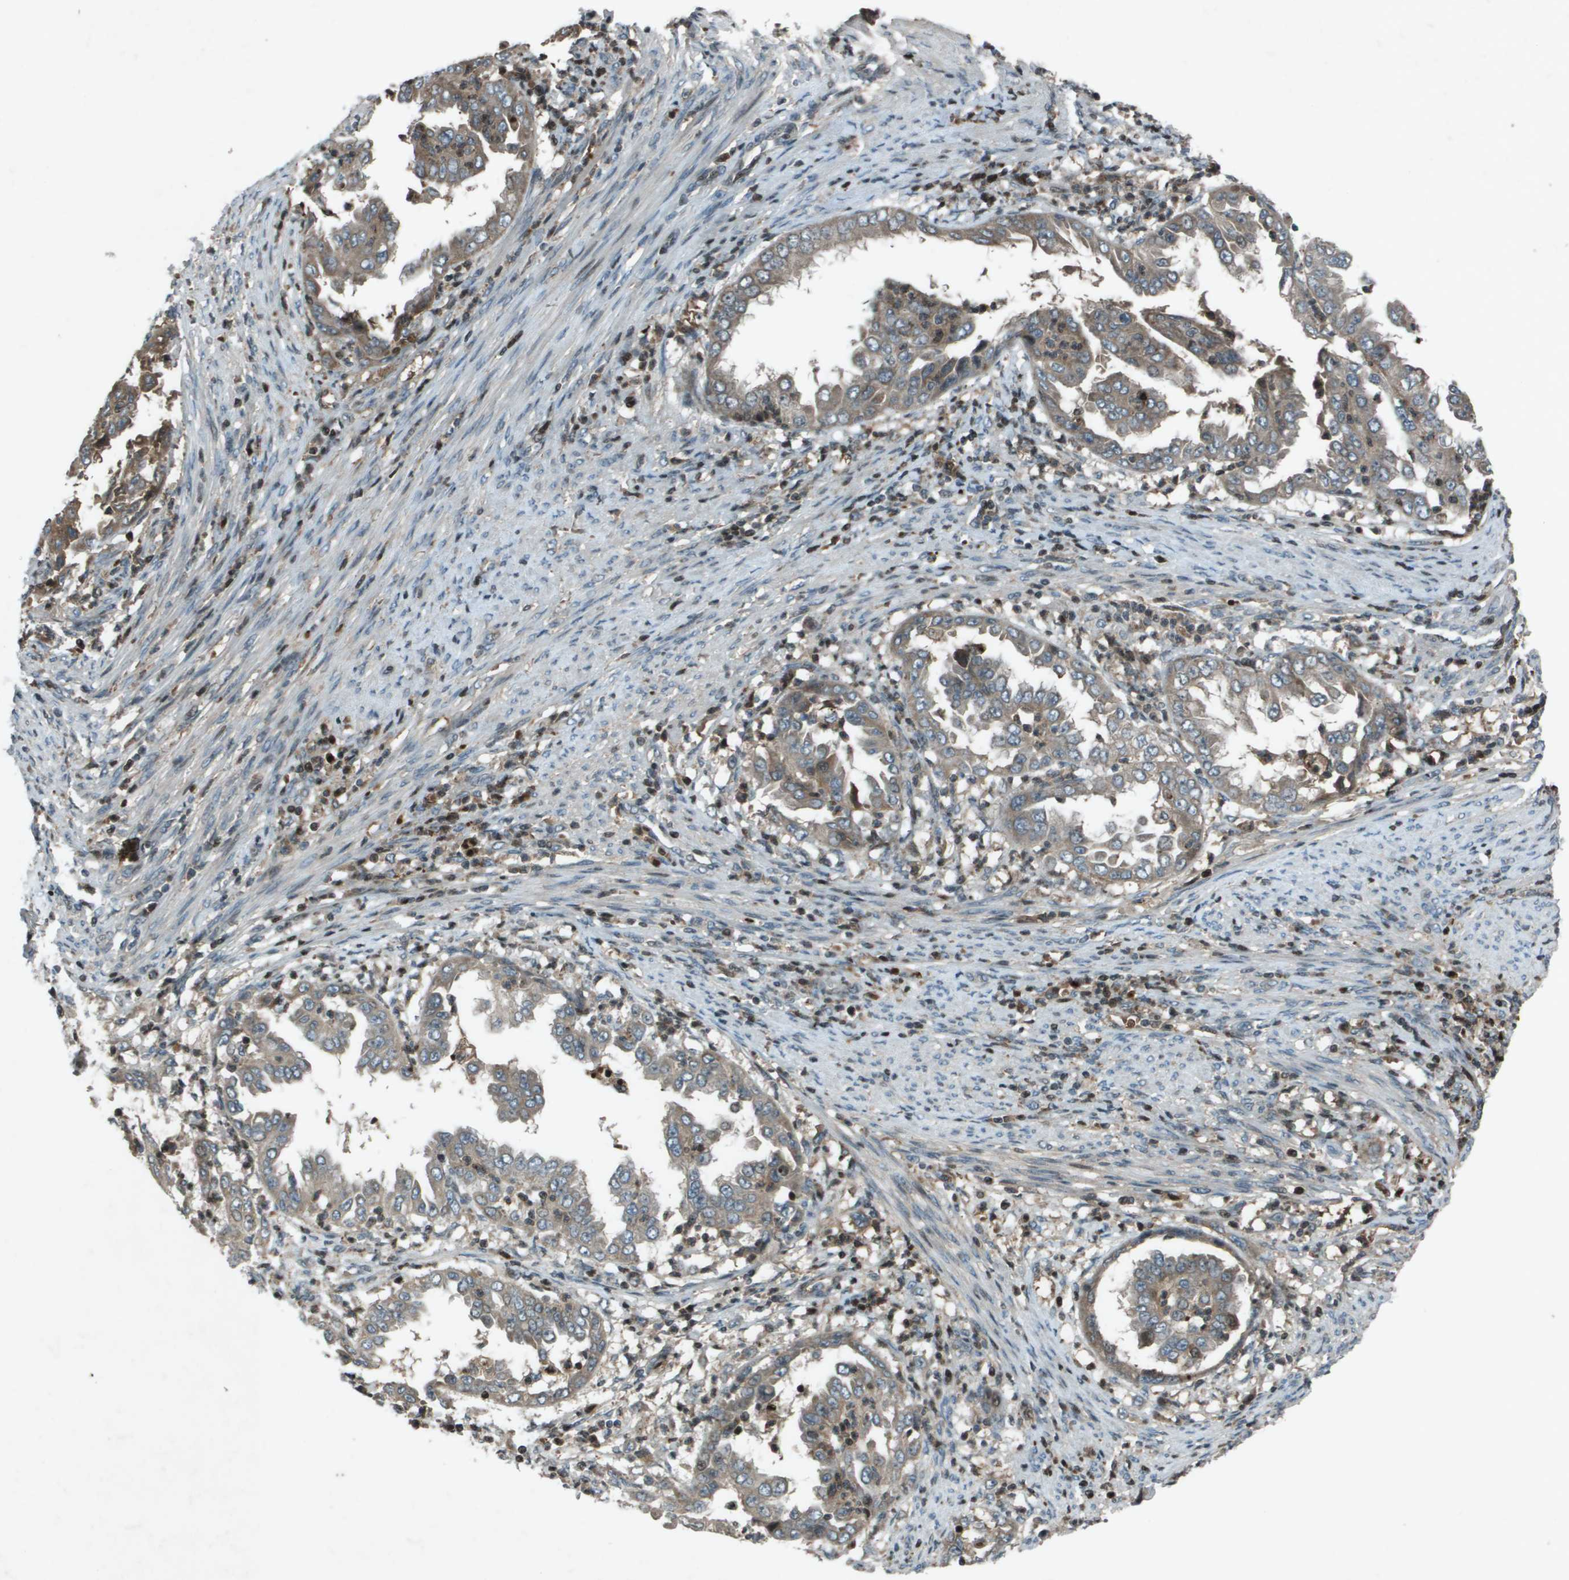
{"staining": {"intensity": "weak", "quantity": ">75%", "location": "cytoplasmic/membranous"}, "tissue": "endometrial cancer", "cell_type": "Tumor cells", "image_type": "cancer", "snomed": [{"axis": "morphology", "description": "Adenocarcinoma, NOS"}, {"axis": "topography", "description": "Endometrium"}], "caption": "High-magnification brightfield microscopy of adenocarcinoma (endometrial) stained with DAB (3,3'-diaminobenzidine) (brown) and counterstained with hematoxylin (blue). tumor cells exhibit weak cytoplasmic/membranous staining is present in about>75% of cells. Using DAB (brown) and hematoxylin (blue) stains, captured at high magnification using brightfield microscopy.", "gene": "CXCL12", "patient": {"sex": "female", "age": 85}}